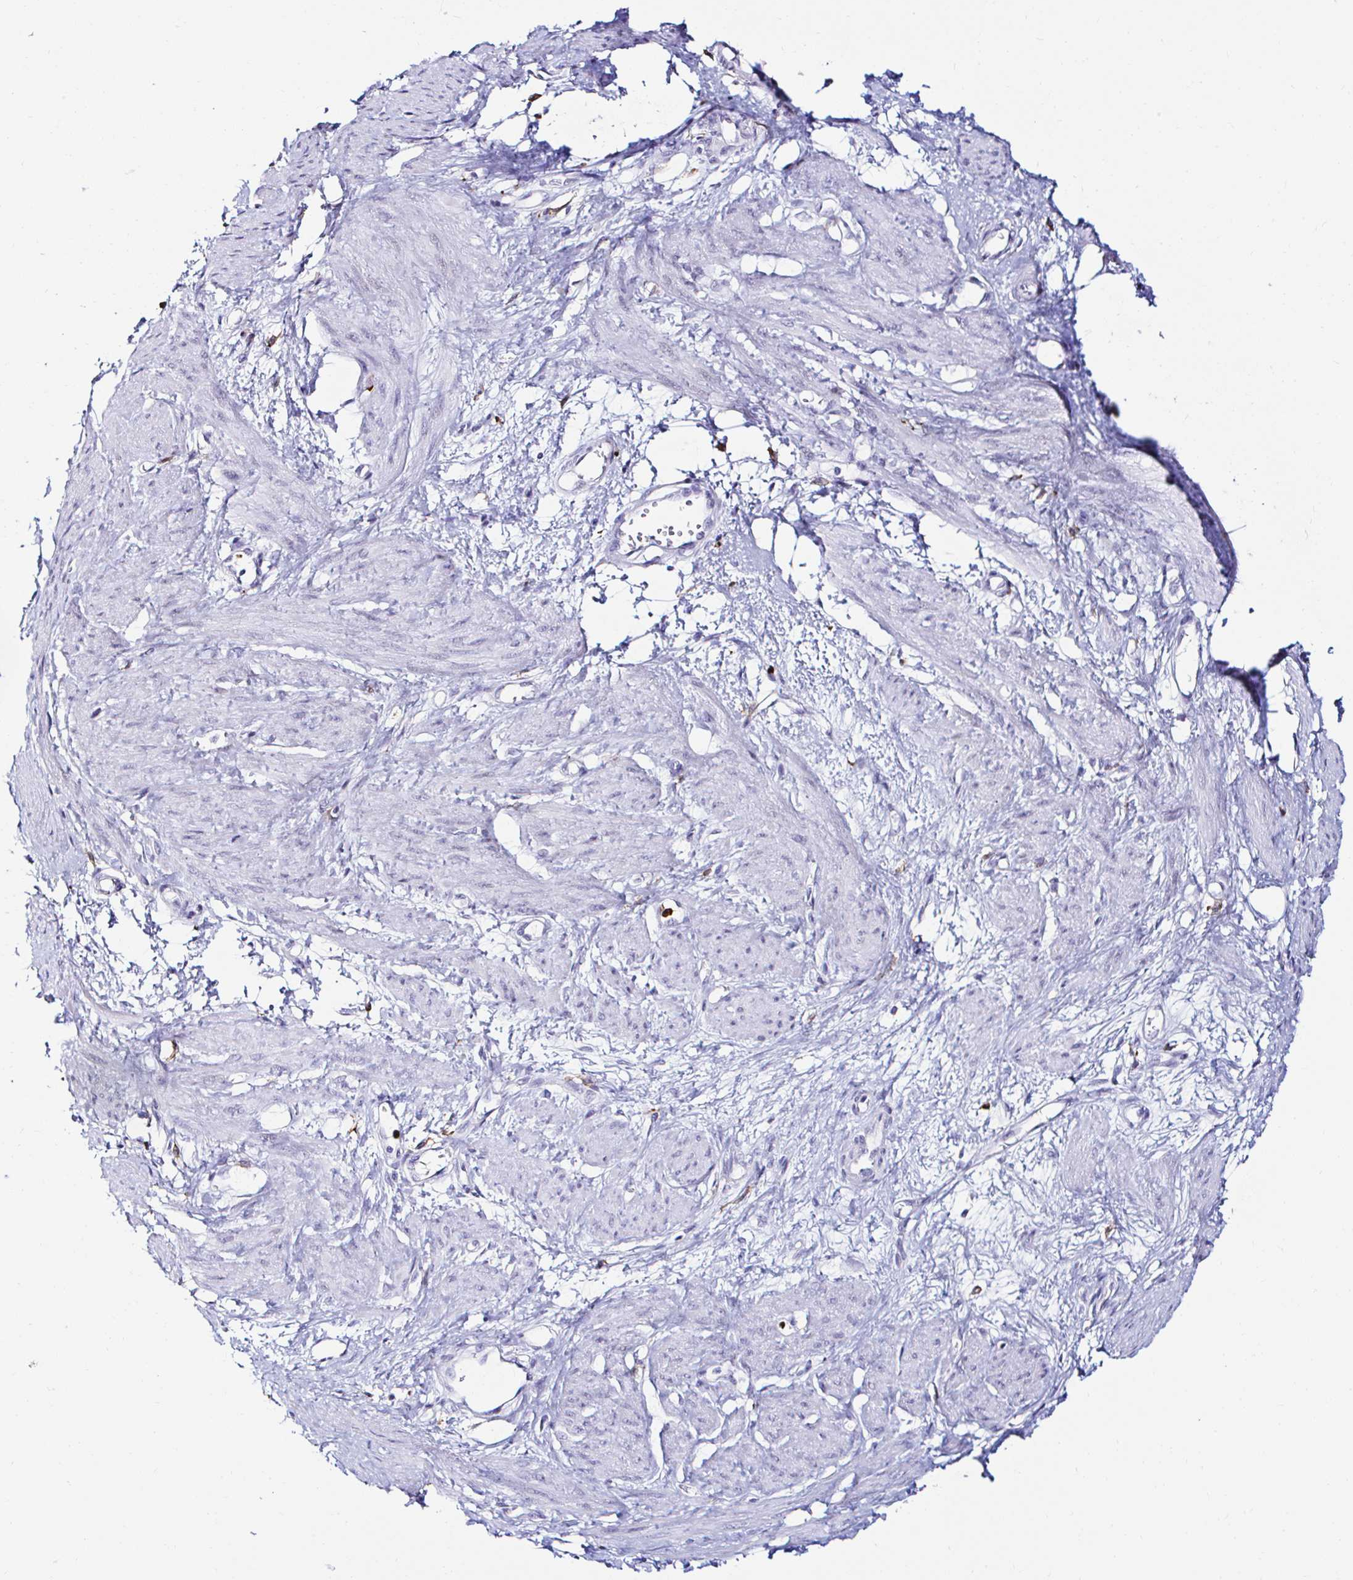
{"staining": {"intensity": "negative", "quantity": "none", "location": "none"}, "tissue": "smooth muscle", "cell_type": "Smooth muscle cells", "image_type": "normal", "snomed": [{"axis": "morphology", "description": "Normal tissue, NOS"}, {"axis": "topography", "description": "Smooth muscle"}, {"axis": "topography", "description": "Uterus"}], "caption": "Image shows no protein staining in smooth muscle cells of benign smooth muscle.", "gene": "CYBB", "patient": {"sex": "female", "age": 39}}